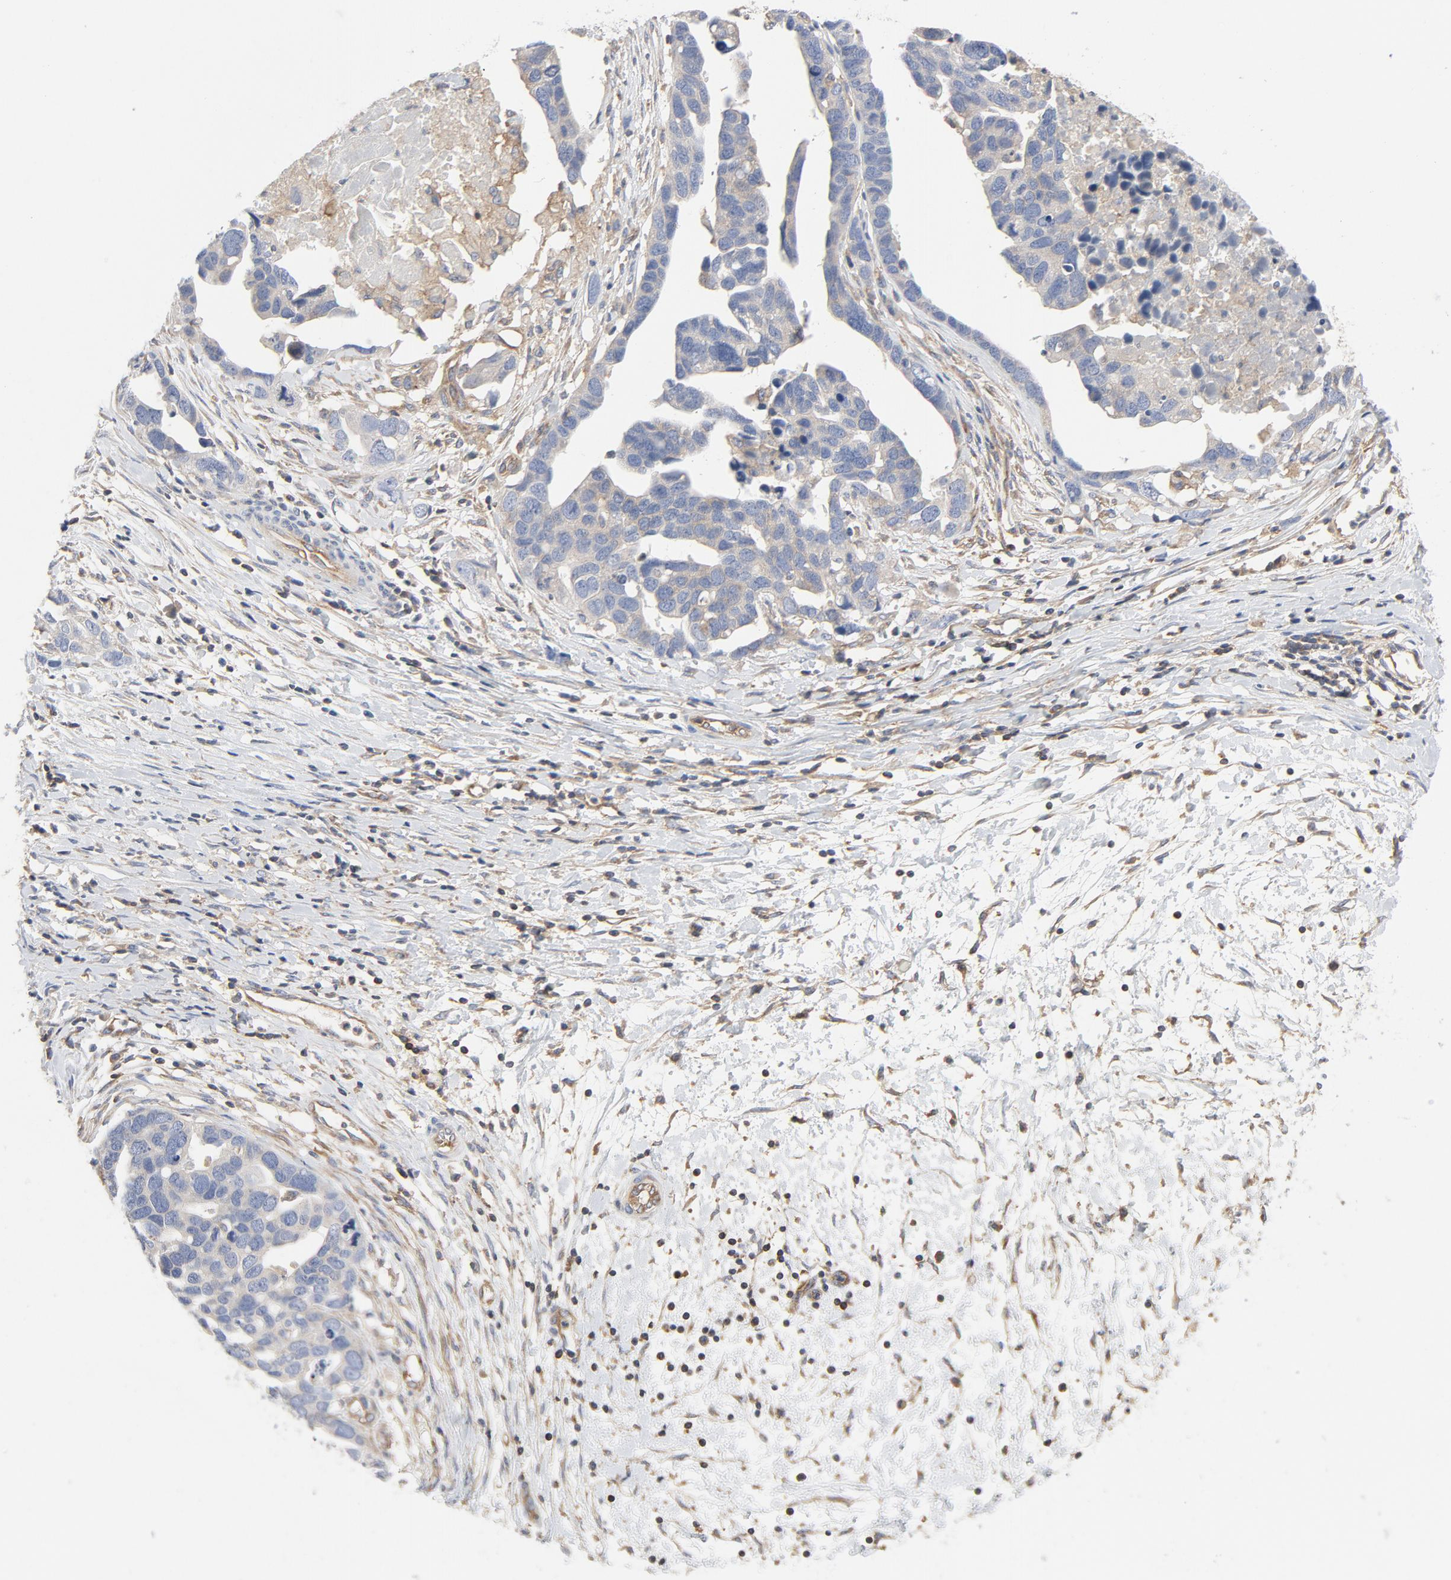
{"staining": {"intensity": "weak", "quantity": "25%-75%", "location": "cytoplasmic/membranous"}, "tissue": "ovarian cancer", "cell_type": "Tumor cells", "image_type": "cancer", "snomed": [{"axis": "morphology", "description": "Cystadenocarcinoma, serous, NOS"}, {"axis": "topography", "description": "Ovary"}], "caption": "Human ovarian cancer stained with a brown dye exhibits weak cytoplasmic/membranous positive staining in about 25%-75% of tumor cells.", "gene": "RABEP1", "patient": {"sex": "female", "age": 54}}